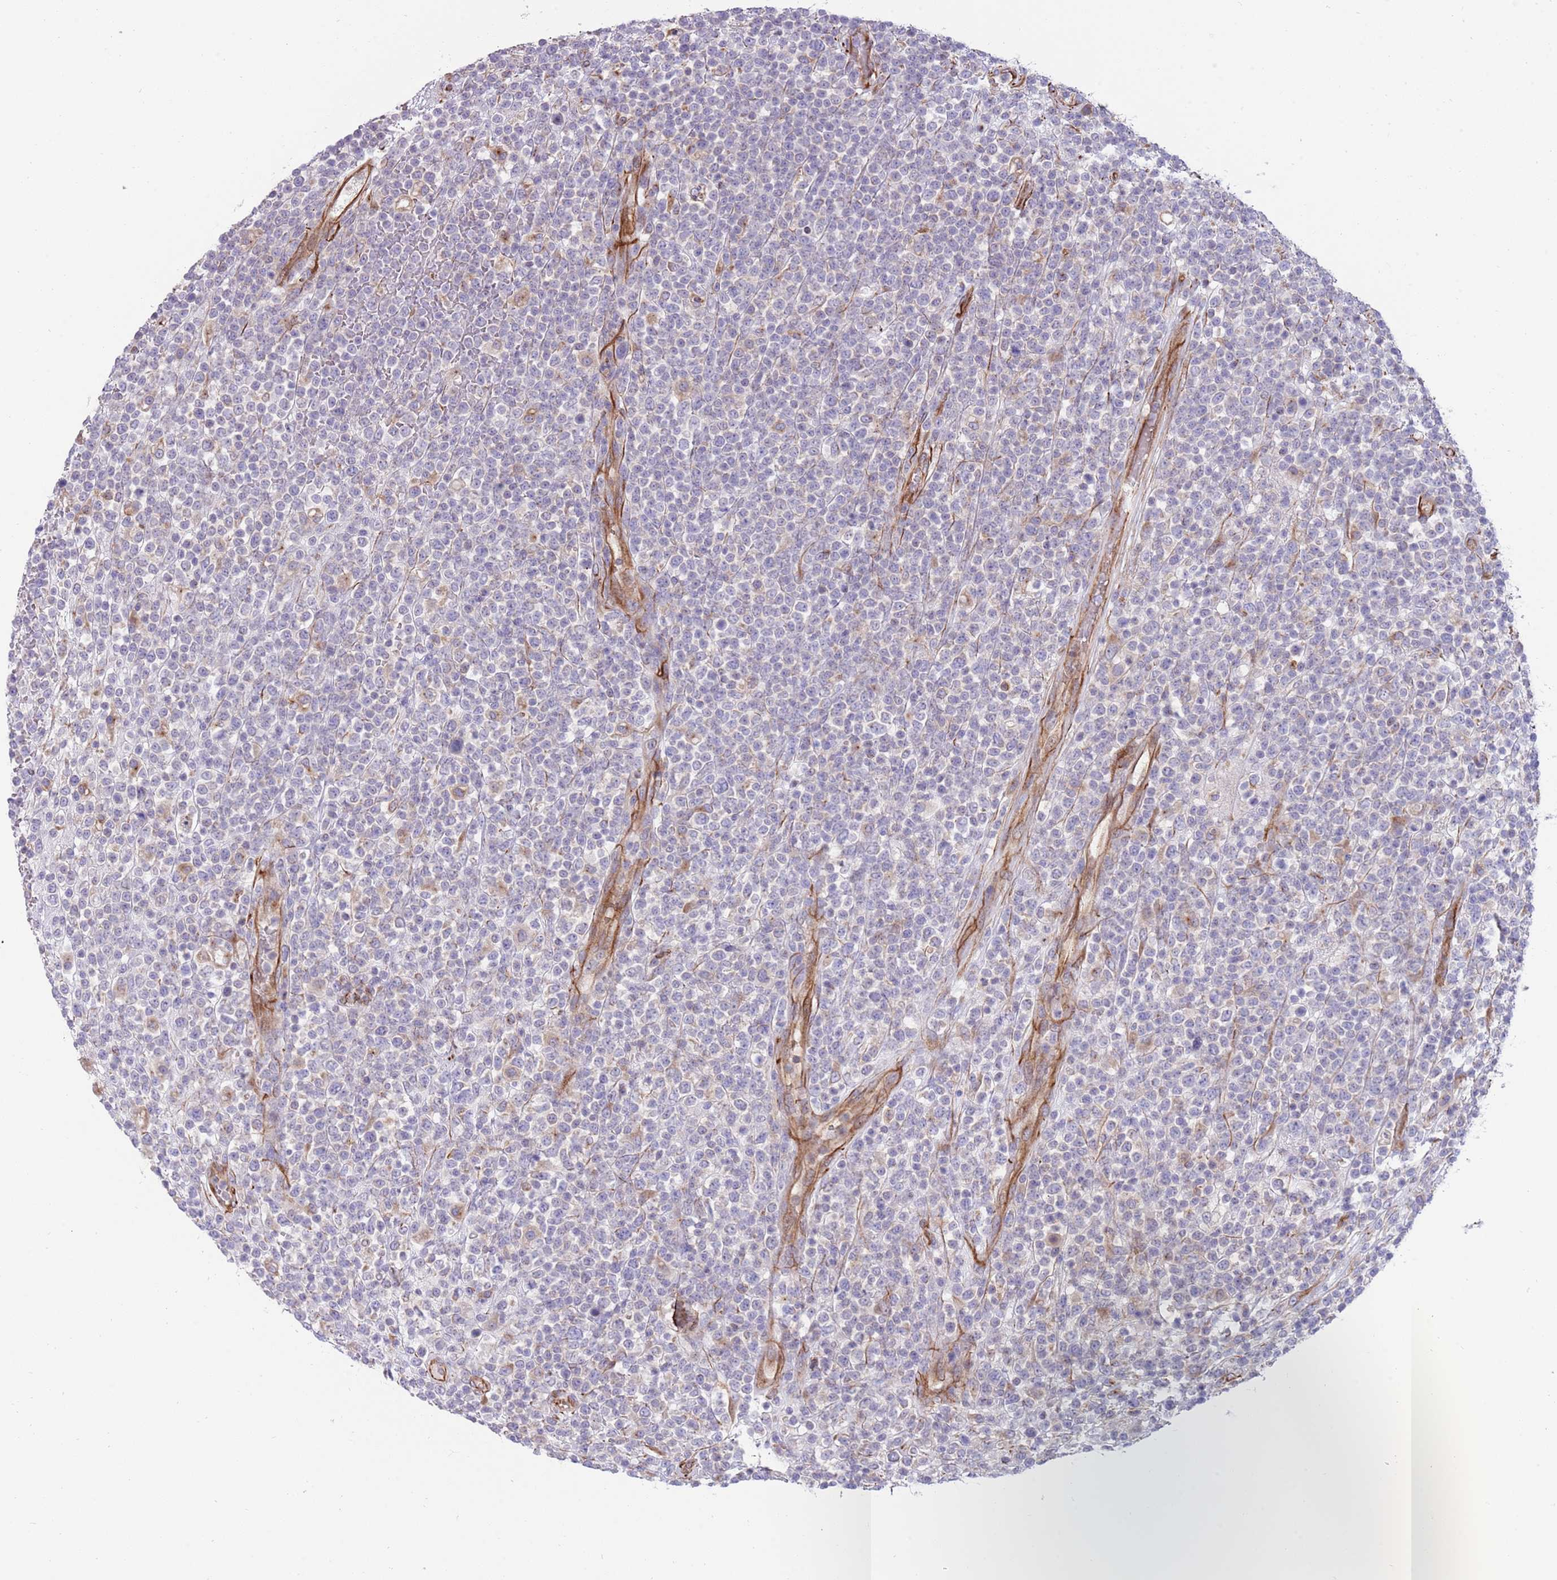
{"staining": {"intensity": "negative", "quantity": "none", "location": "none"}, "tissue": "lymphoma", "cell_type": "Tumor cells", "image_type": "cancer", "snomed": [{"axis": "morphology", "description": "Malignant lymphoma, non-Hodgkin's type, High grade"}, {"axis": "topography", "description": "Colon"}], "caption": "This is an IHC micrograph of human lymphoma. There is no staining in tumor cells.", "gene": "MOGAT1", "patient": {"sex": "female", "age": 53}}